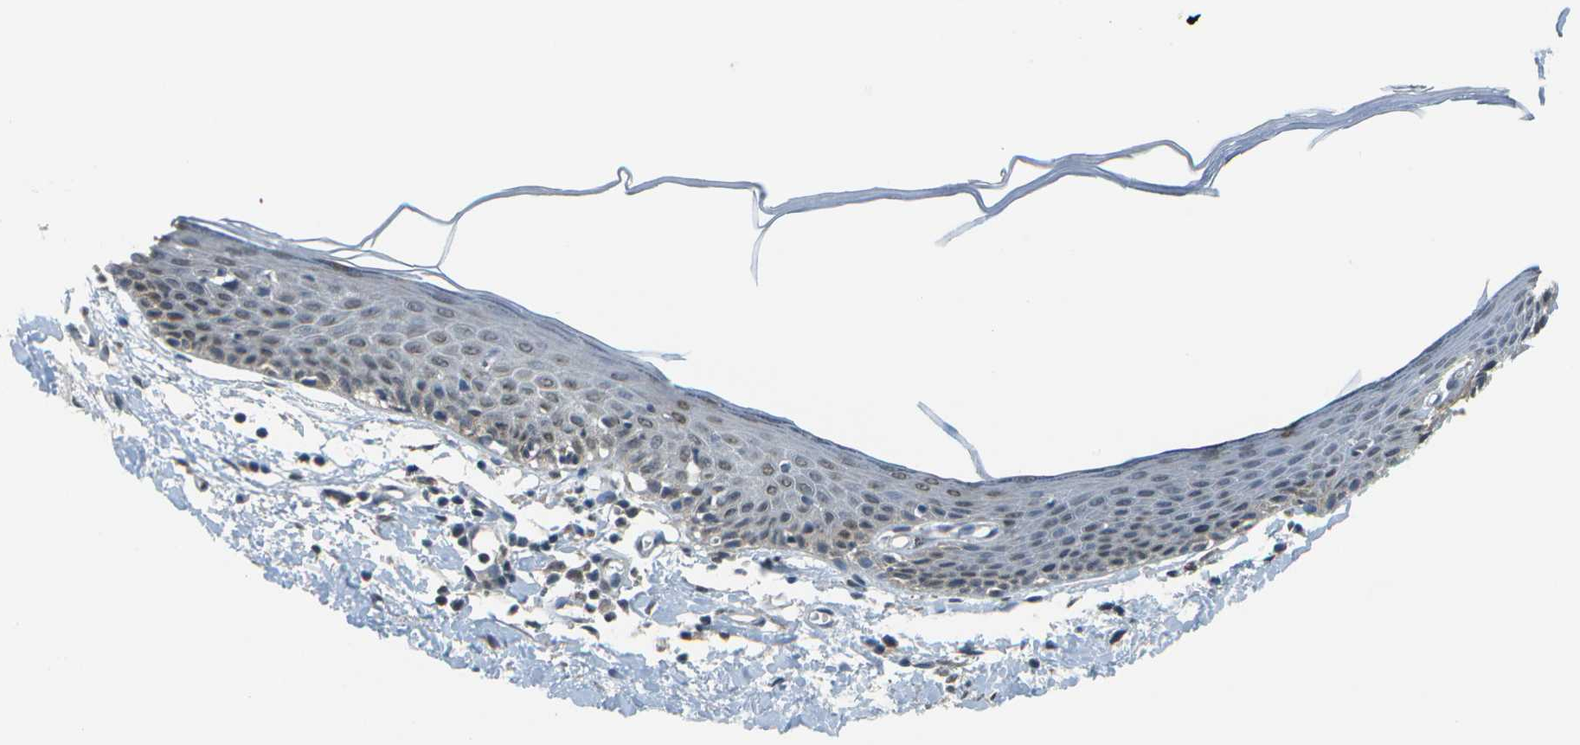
{"staining": {"intensity": "moderate", "quantity": "25%-75%", "location": "nuclear"}, "tissue": "skin", "cell_type": "Epidermal cells", "image_type": "normal", "snomed": [{"axis": "morphology", "description": "Normal tissue, NOS"}, {"axis": "topography", "description": "Vulva"}], "caption": "Immunohistochemical staining of unremarkable human skin exhibits 25%-75% levels of moderate nuclear protein staining in approximately 25%-75% of epidermal cells.", "gene": "ABL2", "patient": {"sex": "female", "age": 54}}